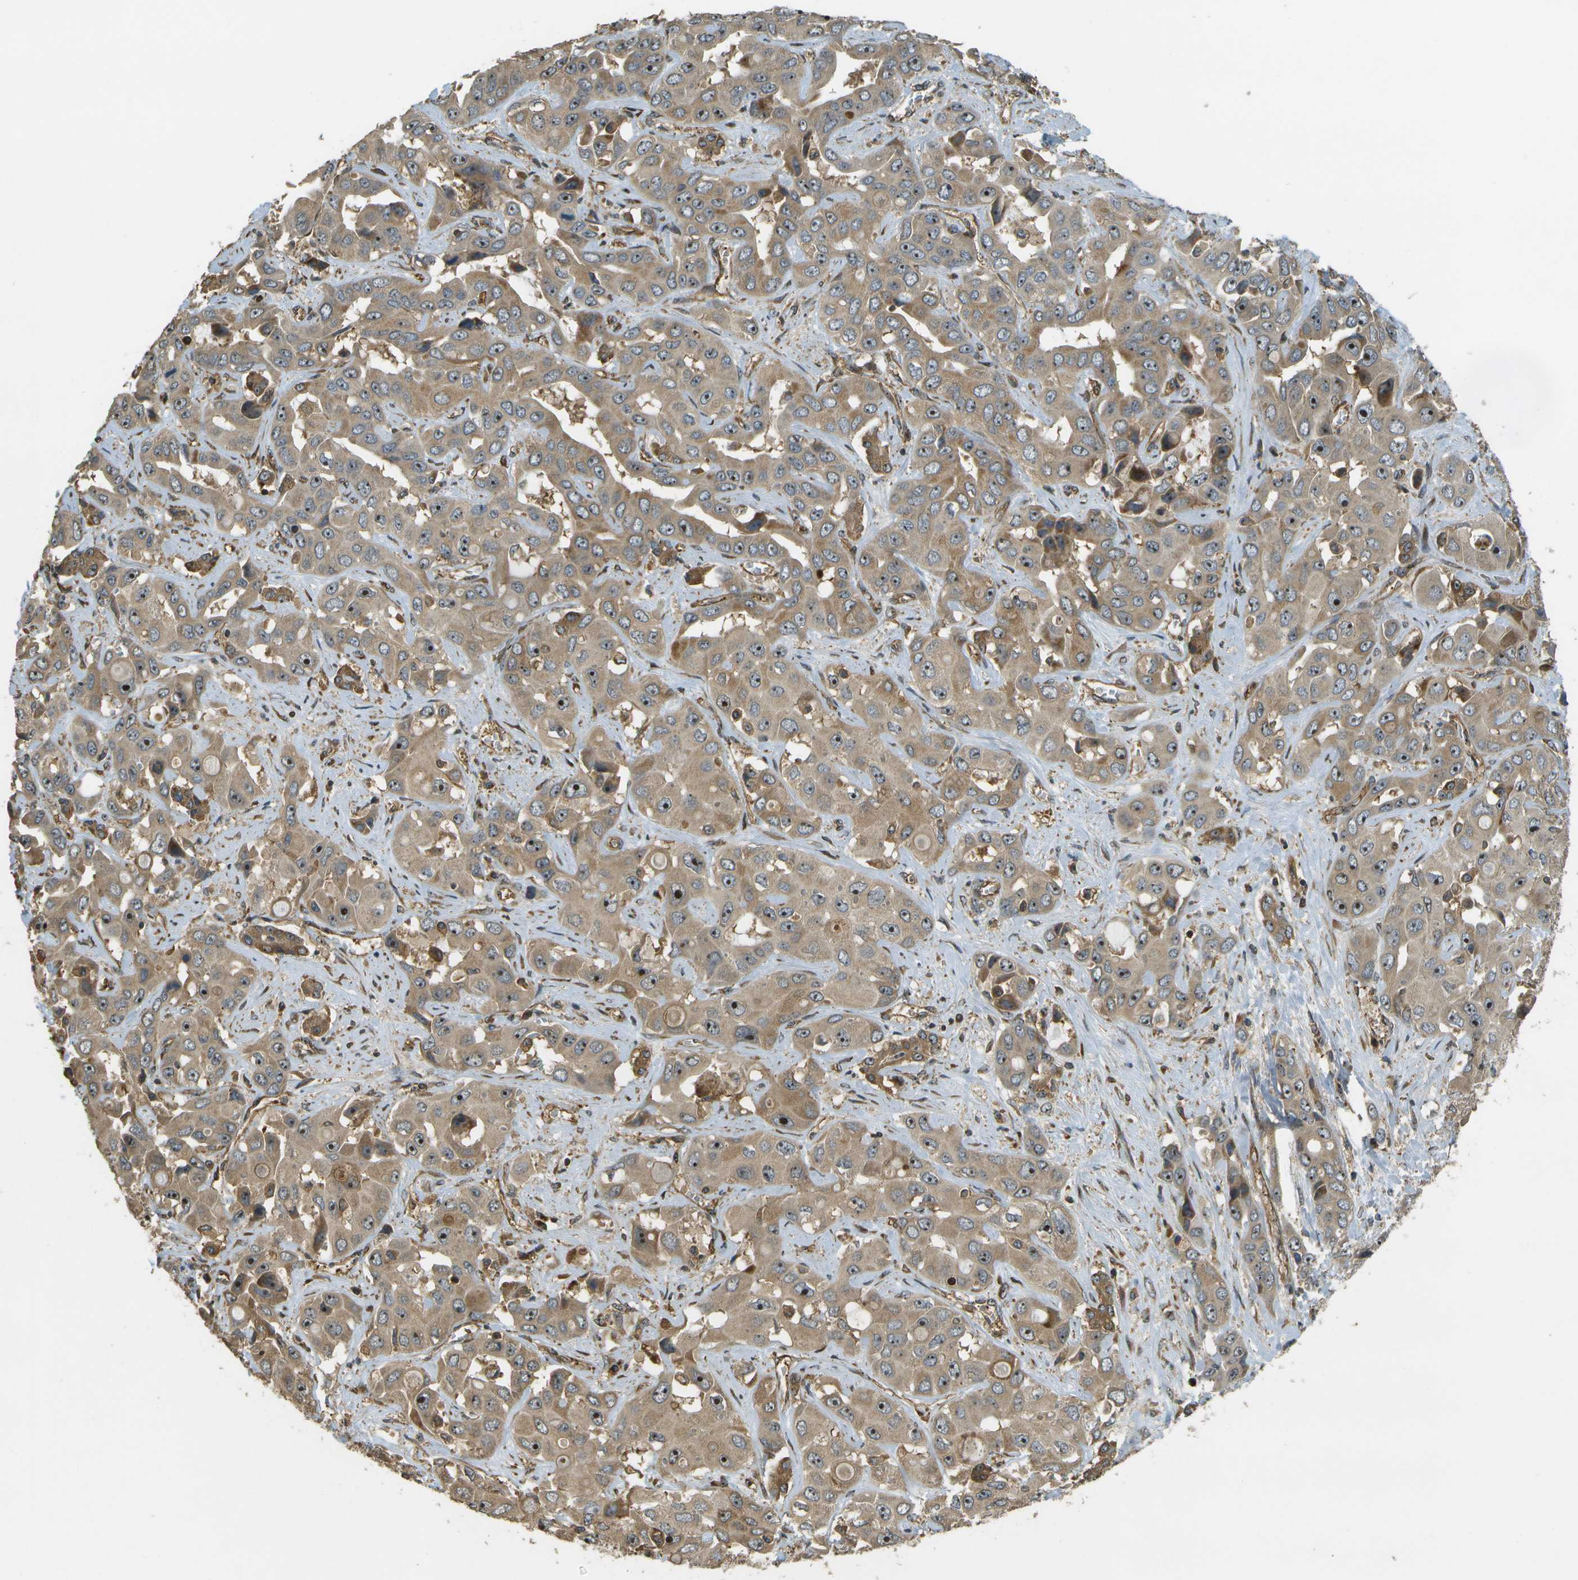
{"staining": {"intensity": "moderate", "quantity": ">75%", "location": "cytoplasmic/membranous,nuclear"}, "tissue": "liver cancer", "cell_type": "Tumor cells", "image_type": "cancer", "snomed": [{"axis": "morphology", "description": "Cholangiocarcinoma"}, {"axis": "topography", "description": "Liver"}], "caption": "Cholangiocarcinoma (liver) stained with a protein marker demonstrates moderate staining in tumor cells.", "gene": "LRP12", "patient": {"sex": "female", "age": 52}}